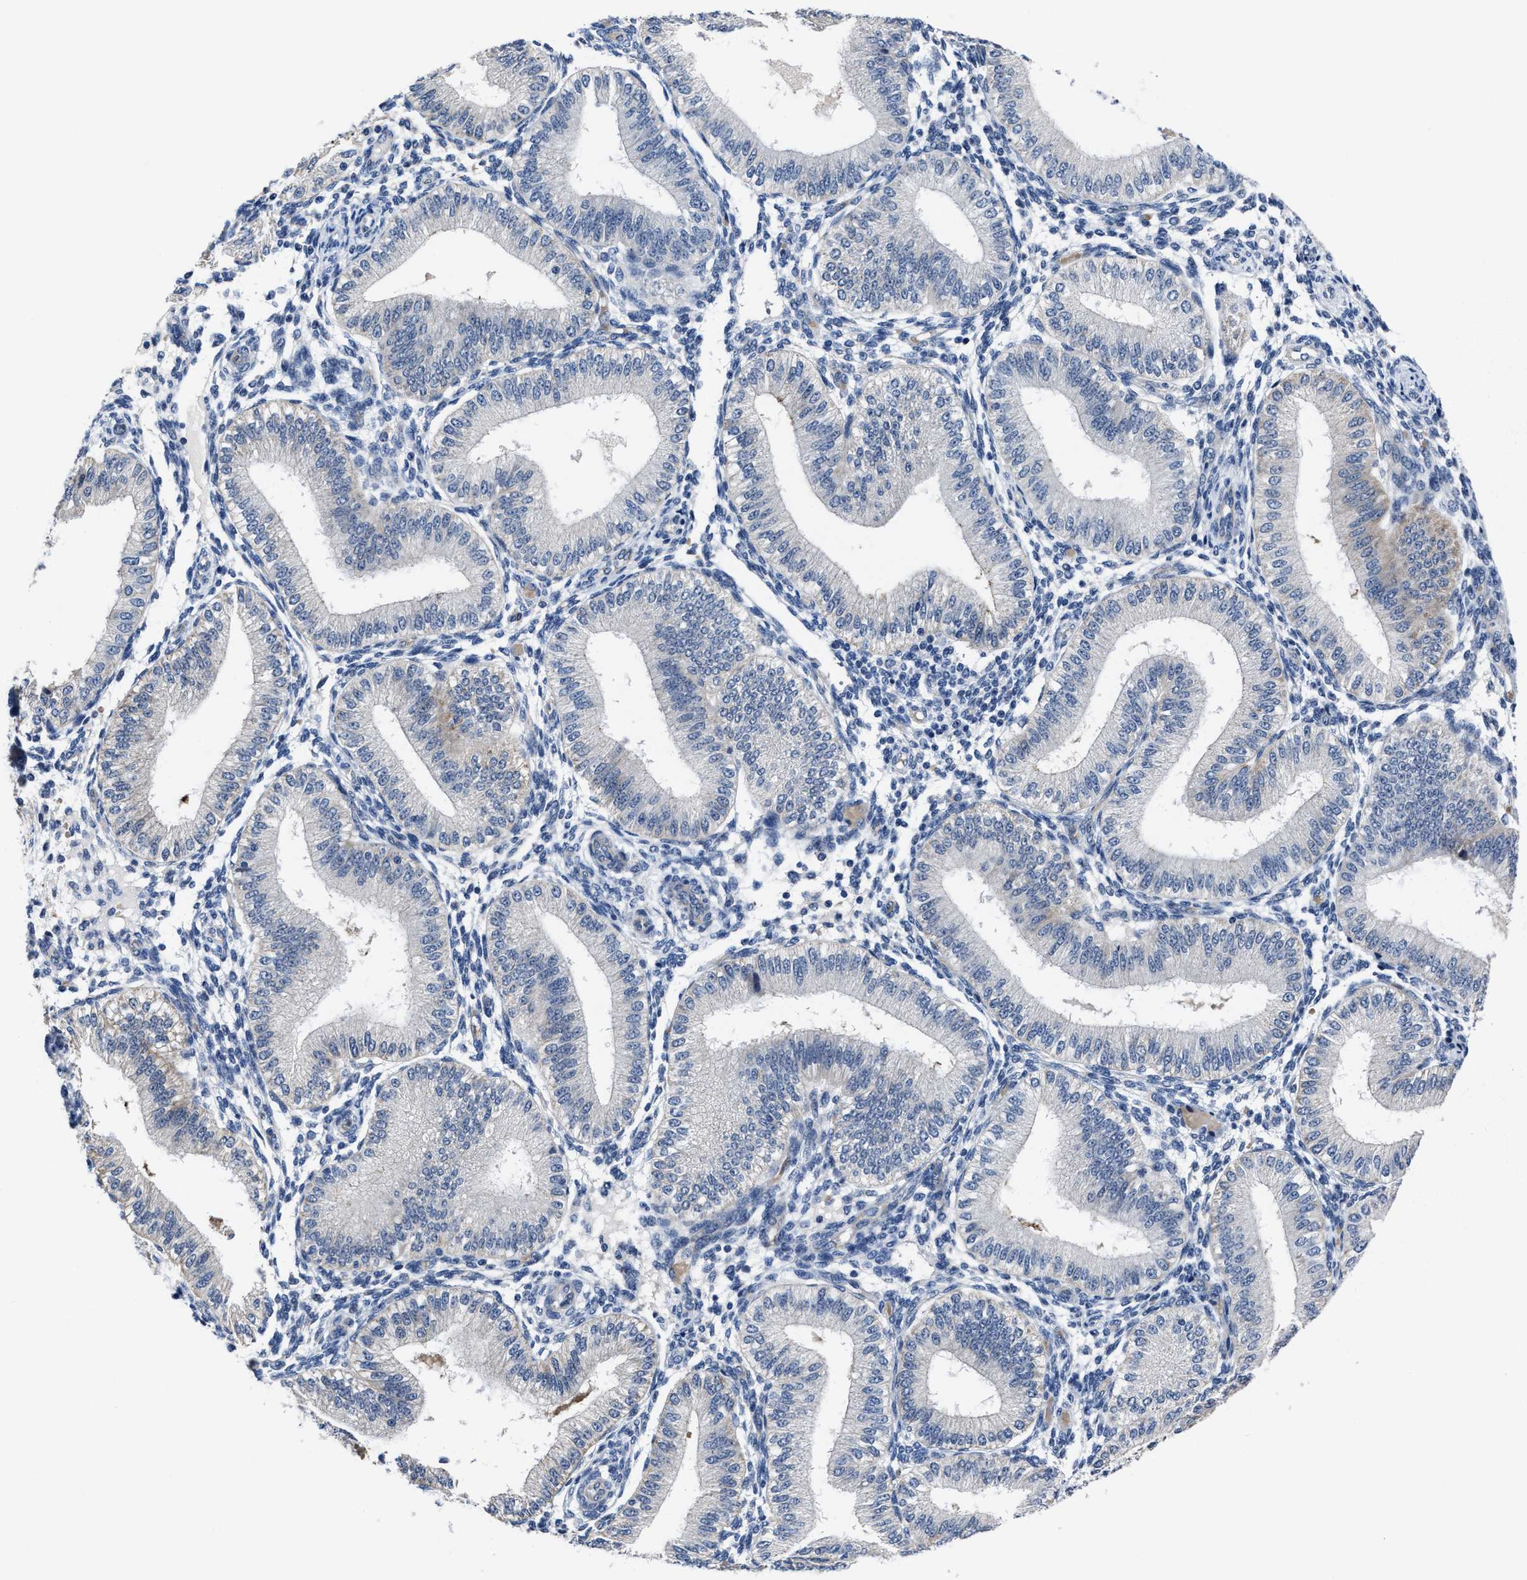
{"staining": {"intensity": "negative", "quantity": "none", "location": "none"}, "tissue": "endometrium", "cell_type": "Cells in endometrial stroma", "image_type": "normal", "snomed": [{"axis": "morphology", "description": "Normal tissue, NOS"}, {"axis": "topography", "description": "Endometrium"}], "caption": "A high-resolution histopathology image shows immunohistochemistry staining of normal endometrium, which exhibits no significant expression in cells in endometrial stroma.", "gene": "GHITM", "patient": {"sex": "female", "age": 39}}